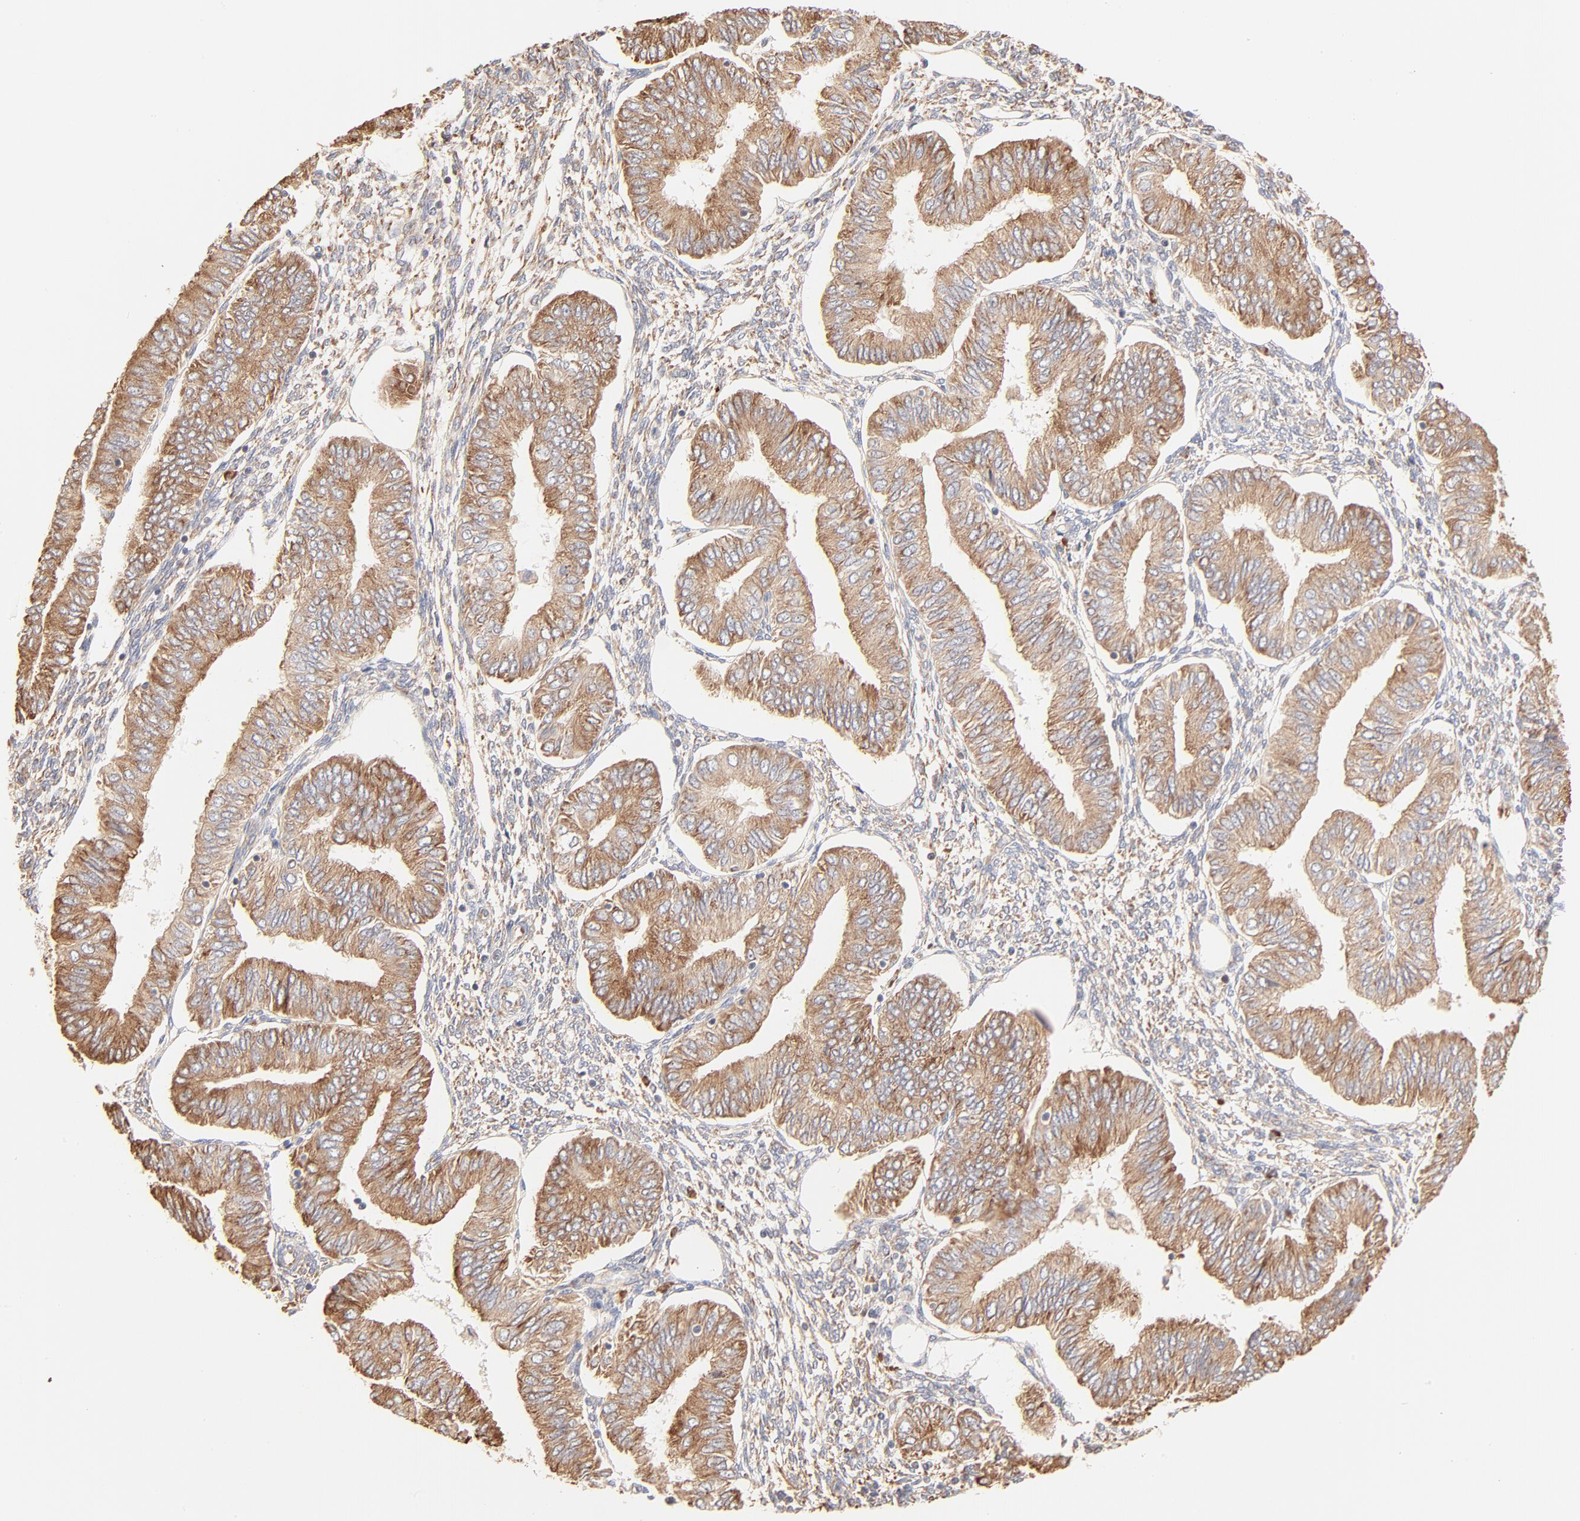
{"staining": {"intensity": "moderate", "quantity": ">75%", "location": "cytoplasmic/membranous"}, "tissue": "endometrial cancer", "cell_type": "Tumor cells", "image_type": "cancer", "snomed": [{"axis": "morphology", "description": "Adenocarcinoma, NOS"}, {"axis": "topography", "description": "Endometrium"}], "caption": "An image of endometrial adenocarcinoma stained for a protein demonstrates moderate cytoplasmic/membranous brown staining in tumor cells. (Stains: DAB (3,3'-diaminobenzidine) in brown, nuclei in blue, Microscopy: brightfield microscopy at high magnification).", "gene": "RPS20", "patient": {"sex": "female", "age": 51}}